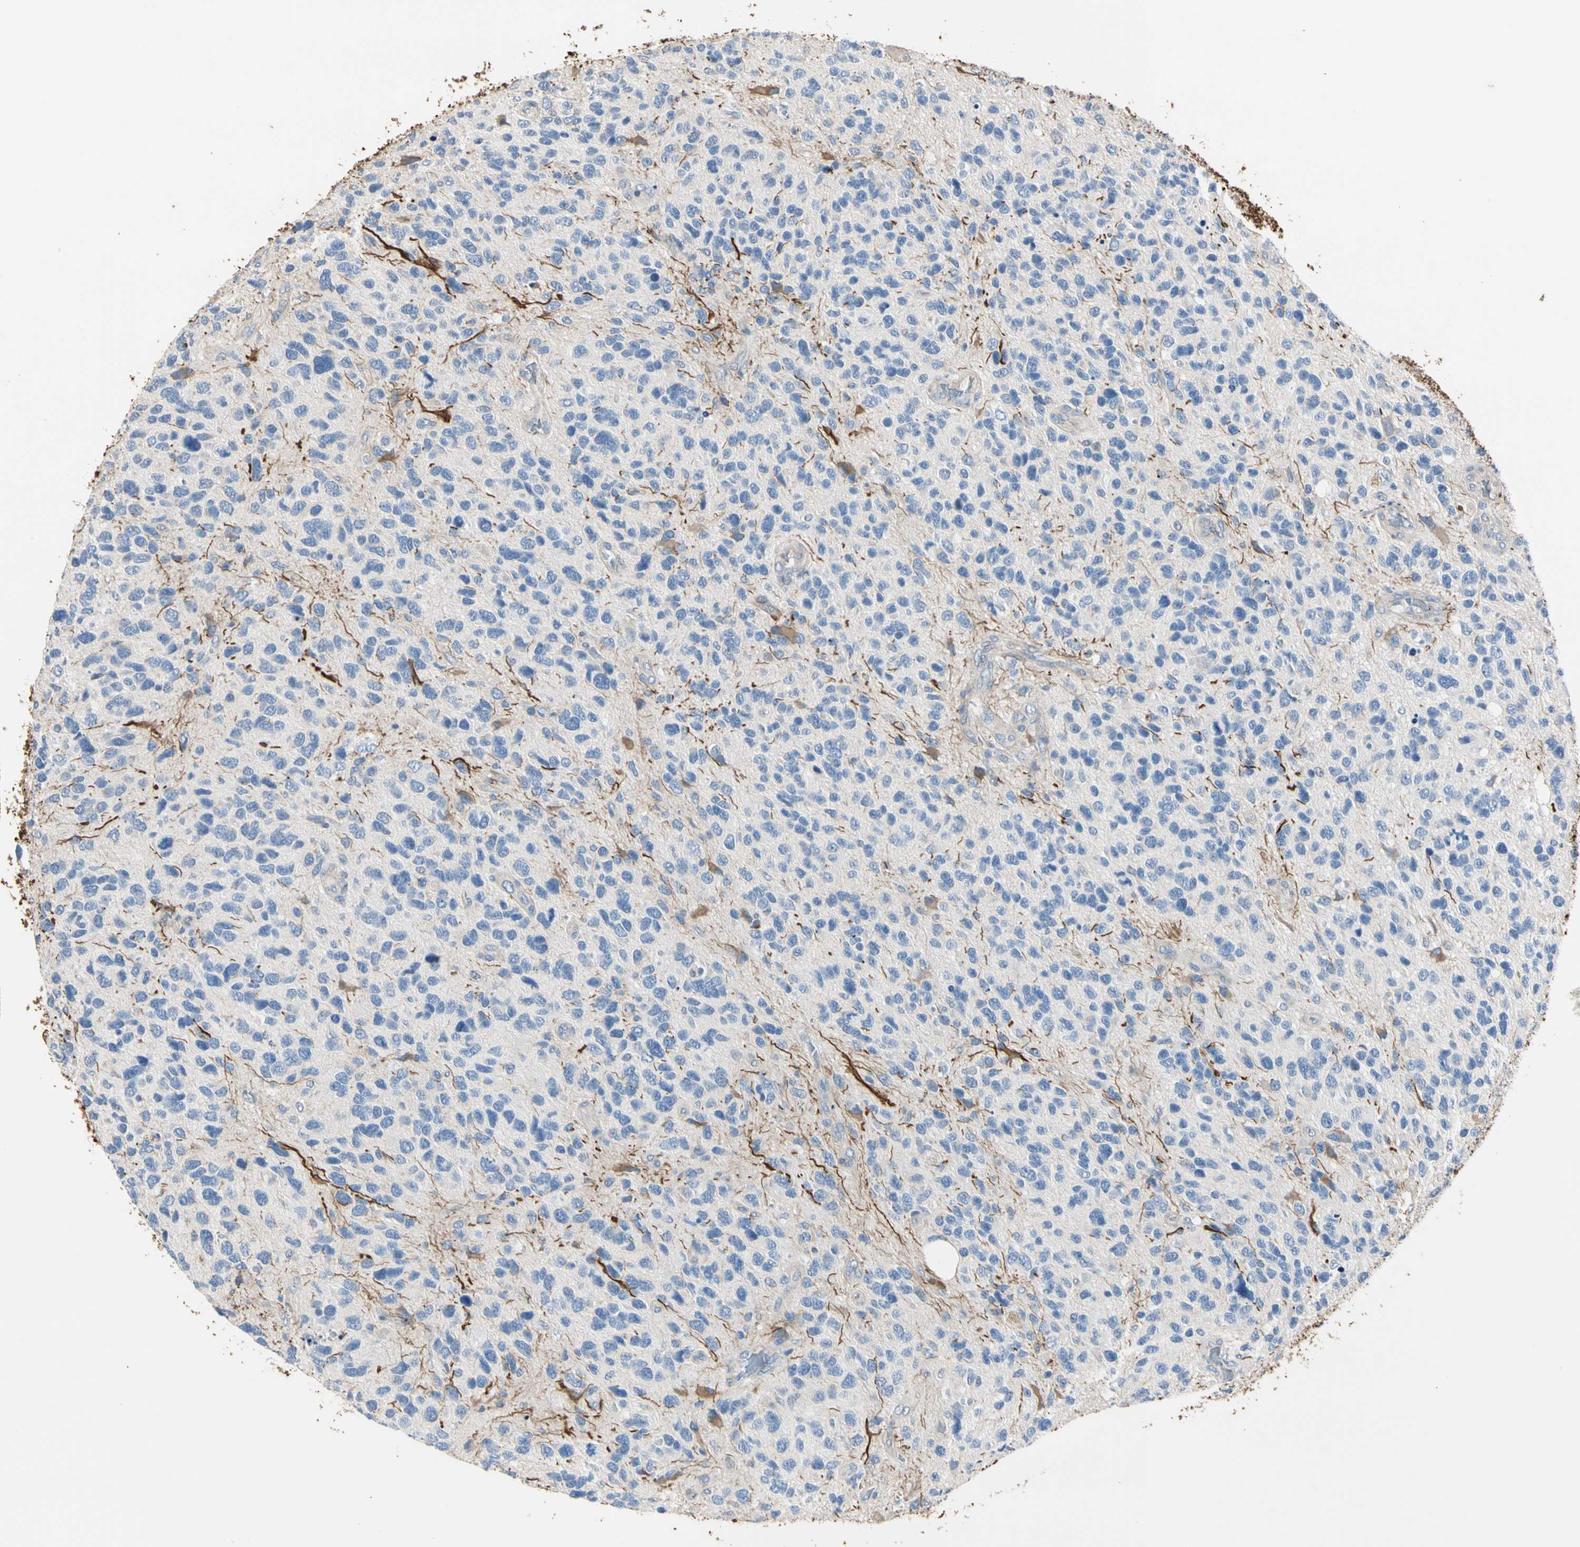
{"staining": {"intensity": "moderate", "quantity": "<25%", "location": "cytoplasmic/membranous"}, "tissue": "glioma", "cell_type": "Tumor cells", "image_type": "cancer", "snomed": [{"axis": "morphology", "description": "Glioma, malignant, High grade"}, {"axis": "topography", "description": "Brain"}], "caption": "Glioma was stained to show a protein in brown. There is low levels of moderate cytoplasmic/membranous staining in about <25% of tumor cells.", "gene": "GPR153", "patient": {"sex": "female", "age": 58}}